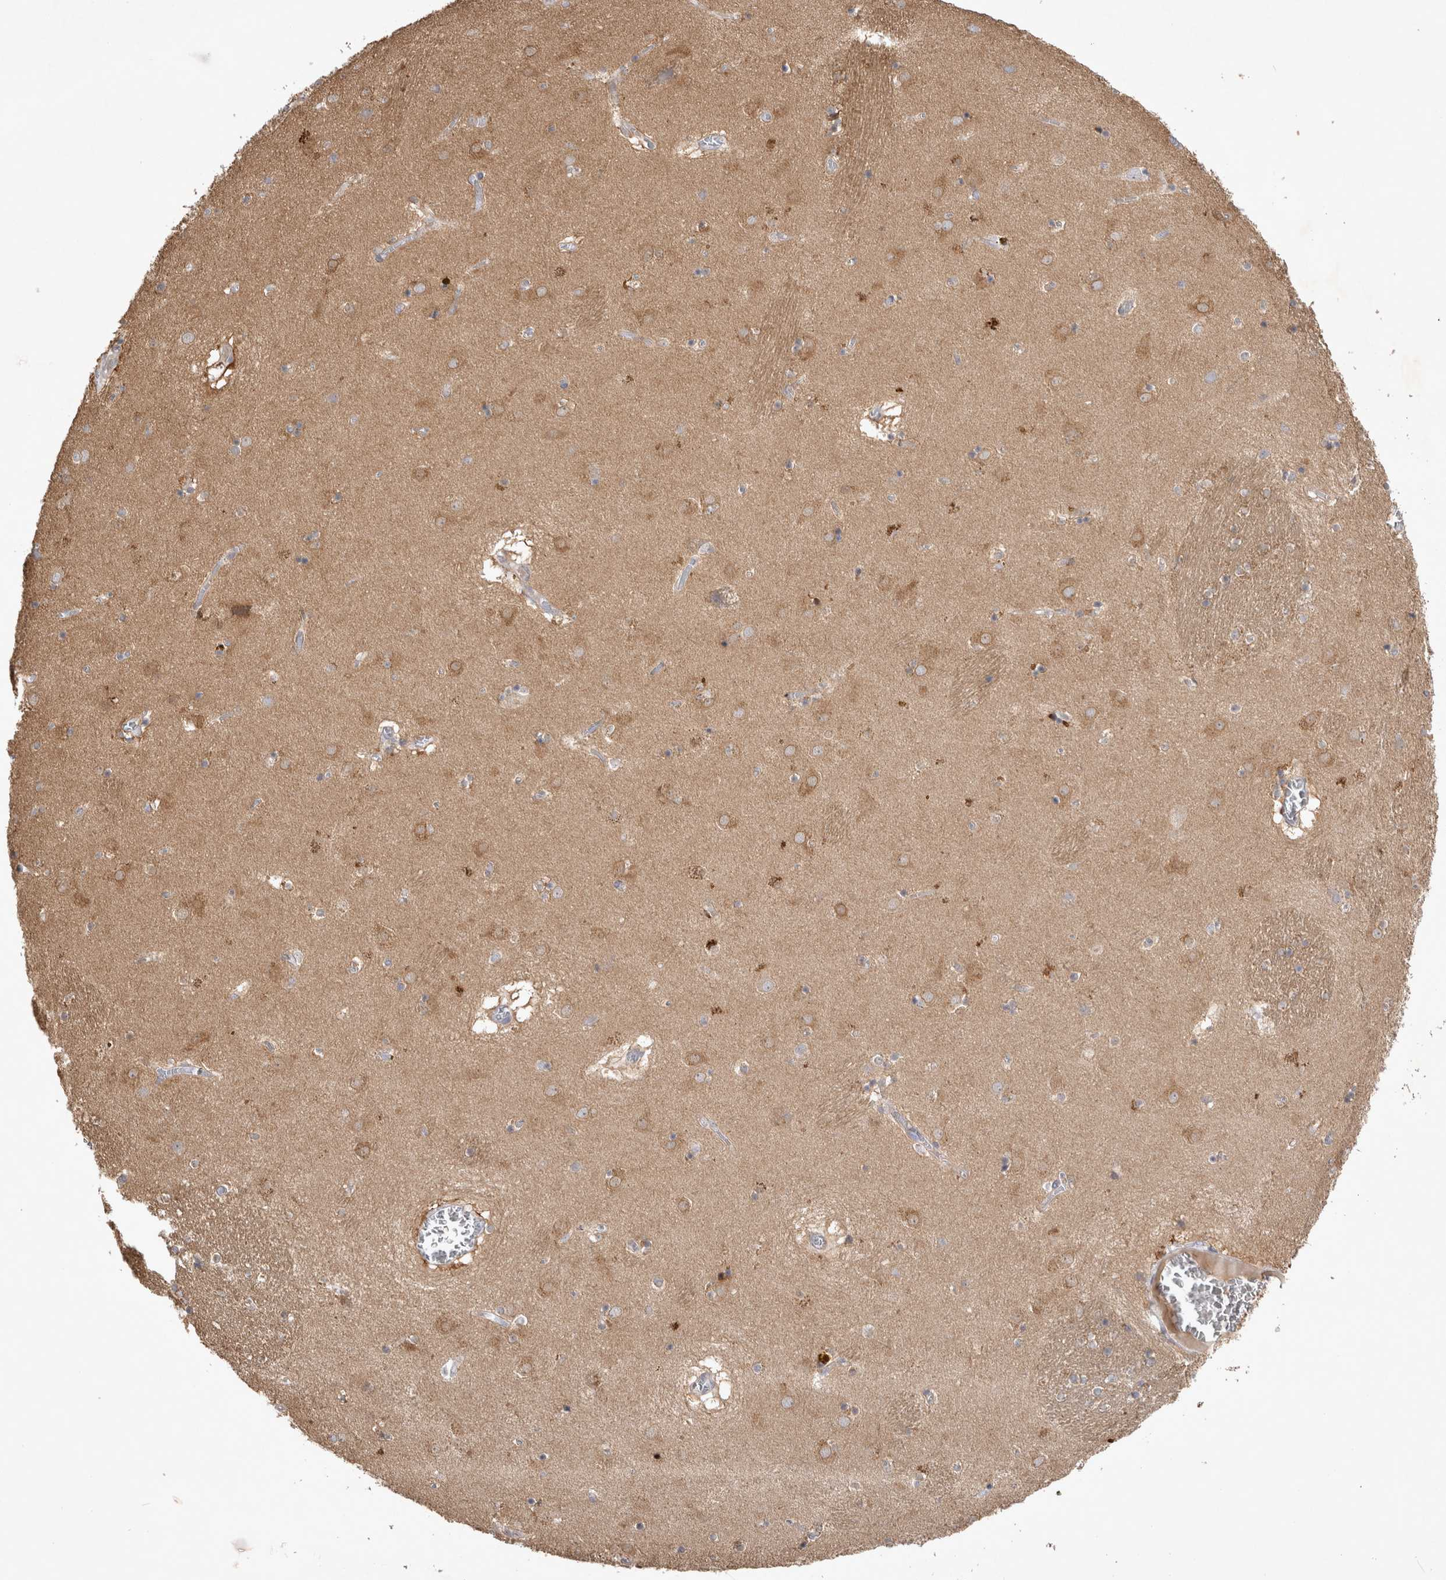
{"staining": {"intensity": "weak", "quantity": "25%-75%", "location": "cytoplasmic/membranous"}, "tissue": "caudate", "cell_type": "Glial cells", "image_type": "normal", "snomed": [{"axis": "morphology", "description": "Normal tissue, NOS"}, {"axis": "topography", "description": "Lateral ventricle wall"}], "caption": "Immunohistochemistry (IHC) image of unremarkable human caudate stained for a protein (brown), which exhibits low levels of weak cytoplasmic/membranous positivity in about 25%-75% of glial cells.", "gene": "SRD5A3", "patient": {"sex": "male", "age": 70}}